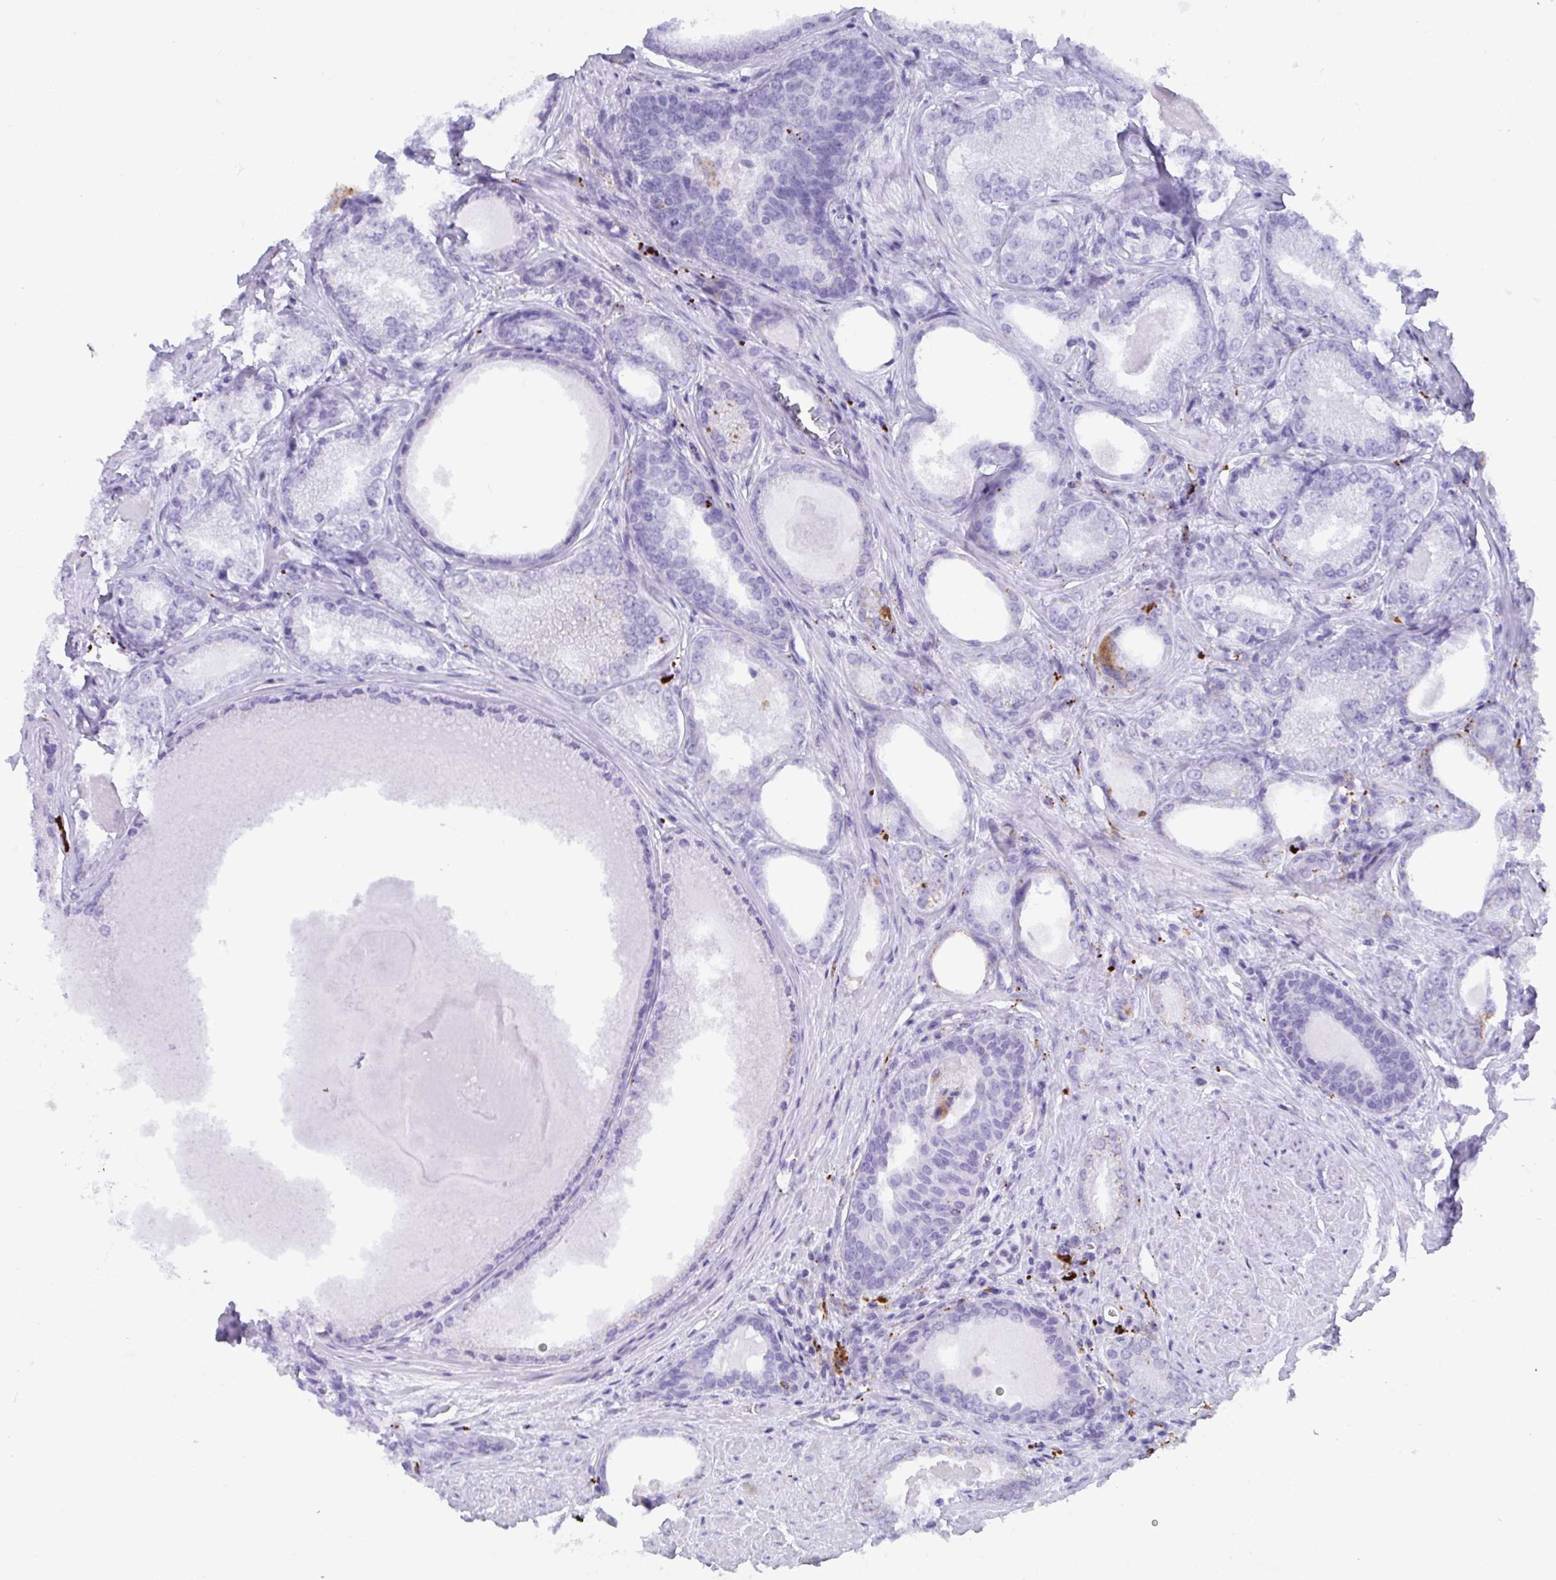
{"staining": {"intensity": "negative", "quantity": "none", "location": "none"}, "tissue": "prostate cancer", "cell_type": "Tumor cells", "image_type": "cancer", "snomed": [{"axis": "morphology", "description": "Adenocarcinoma, NOS"}, {"axis": "morphology", "description": "Adenocarcinoma, Low grade"}, {"axis": "topography", "description": "Prostate"}], "caption": "An immunohistochemistry (IHC) histopathology image of prostate low-grade adenocarcinoma is shown. There is no staining in tumor cells of prostate low-grade adenocarcinoma. (Brightfield microscopy of DAB (3,3'-diaminobenzidine) immunohistochemistry (IHC) at high magnification).", "gene": "CPVL", "patient": {"sex": "male", "age": 68}}